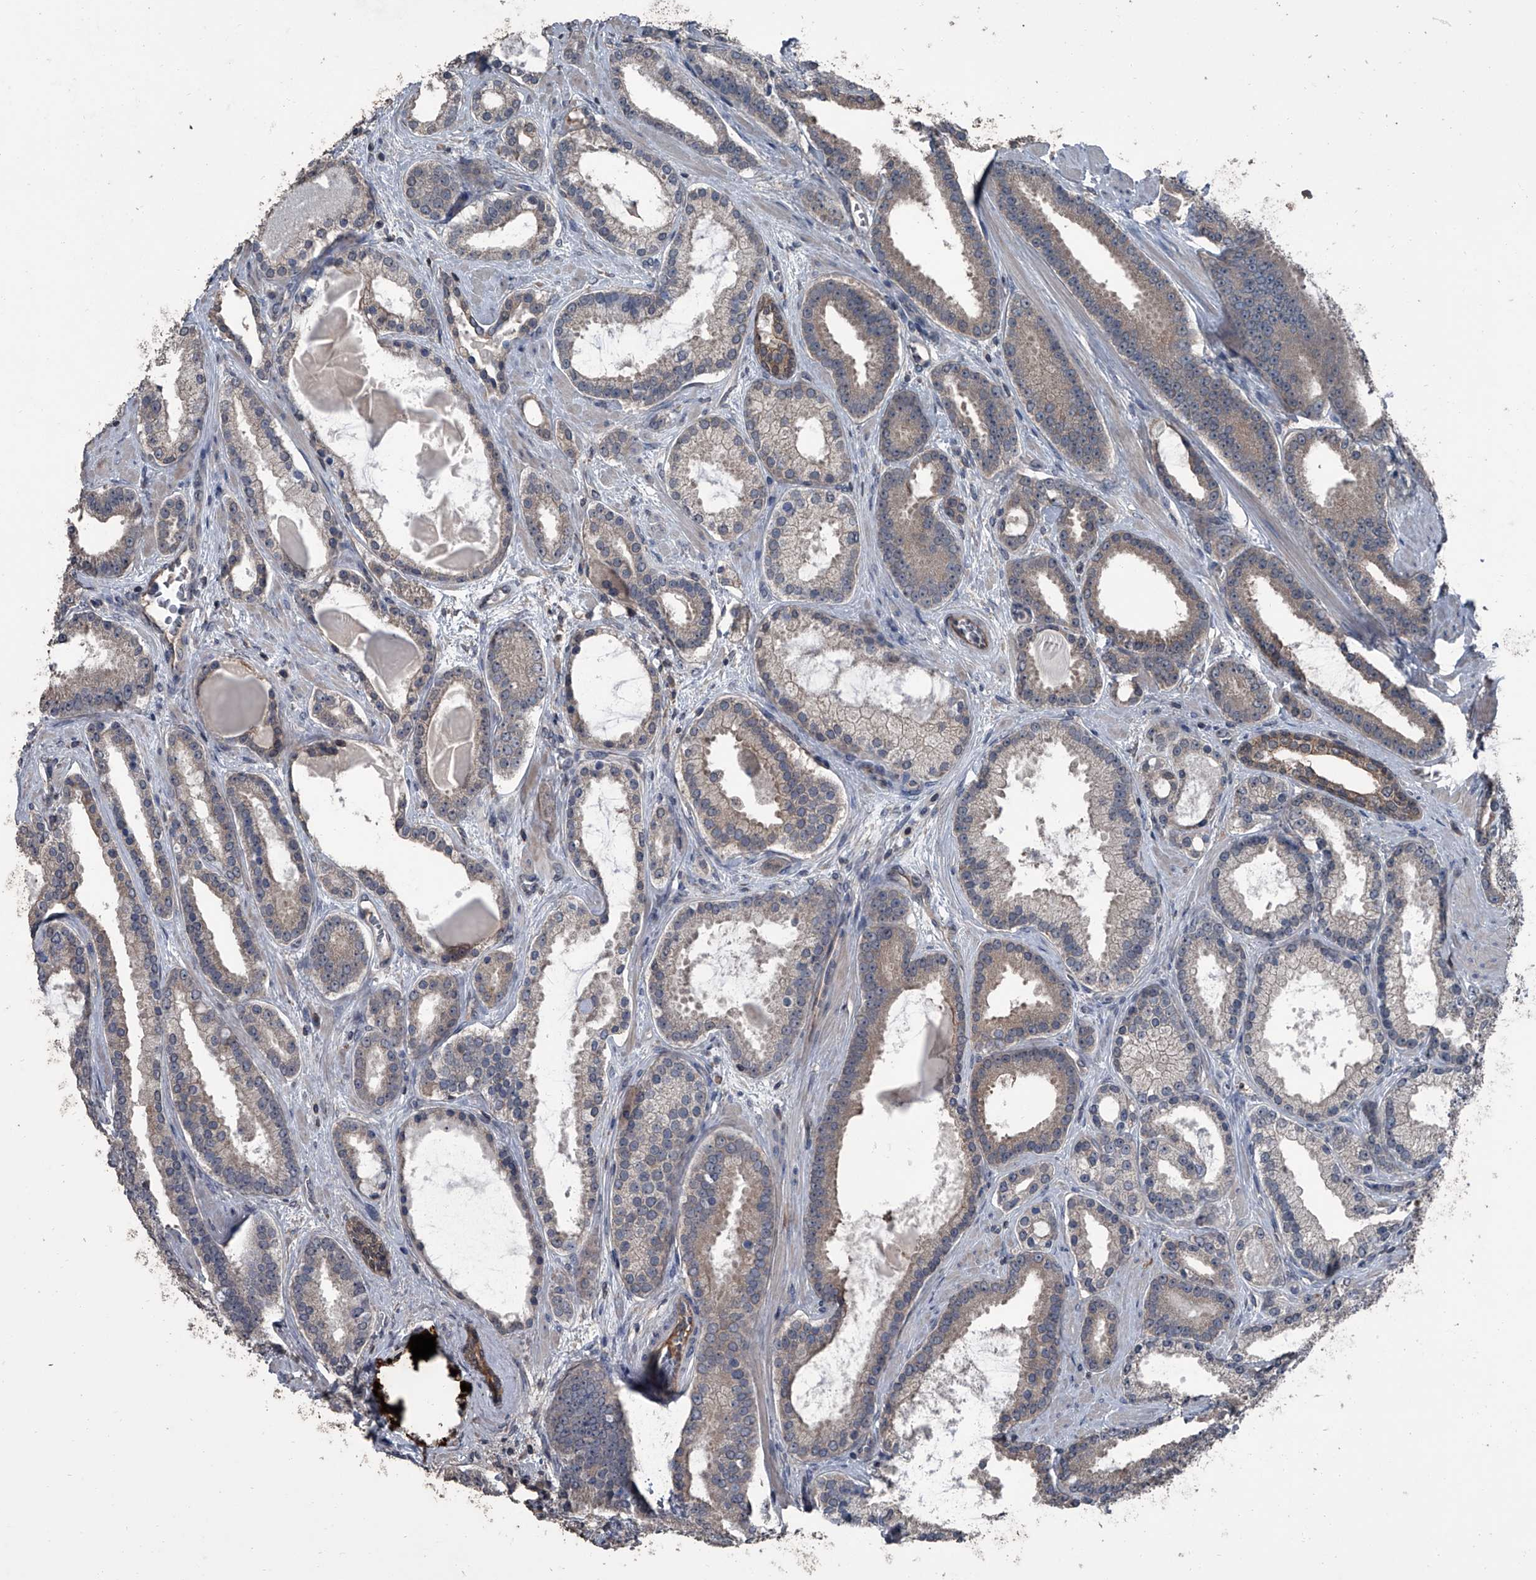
{"staining": {"intensity": "weak", "quantity": "<25%", "location": "cytoplasmic/membranous"}, "tissue": "prostate cancer", "cell_type": "Tumor cells", "image_type": "cancer", "snomed": [{"axis": "morphology", "description": "Adenocarcinoma, High grade"}, {"axis": "topography", "description": "Prostate"}], "caption": "A high-resolution photomicrograph shows immunohistochemistry staining of high-grade adenocarcinoma (prostate), which demonstrates no significant expression in tumor cells.", "gene": "OARD1", "patient": {"sex": "male", "age": 60}}